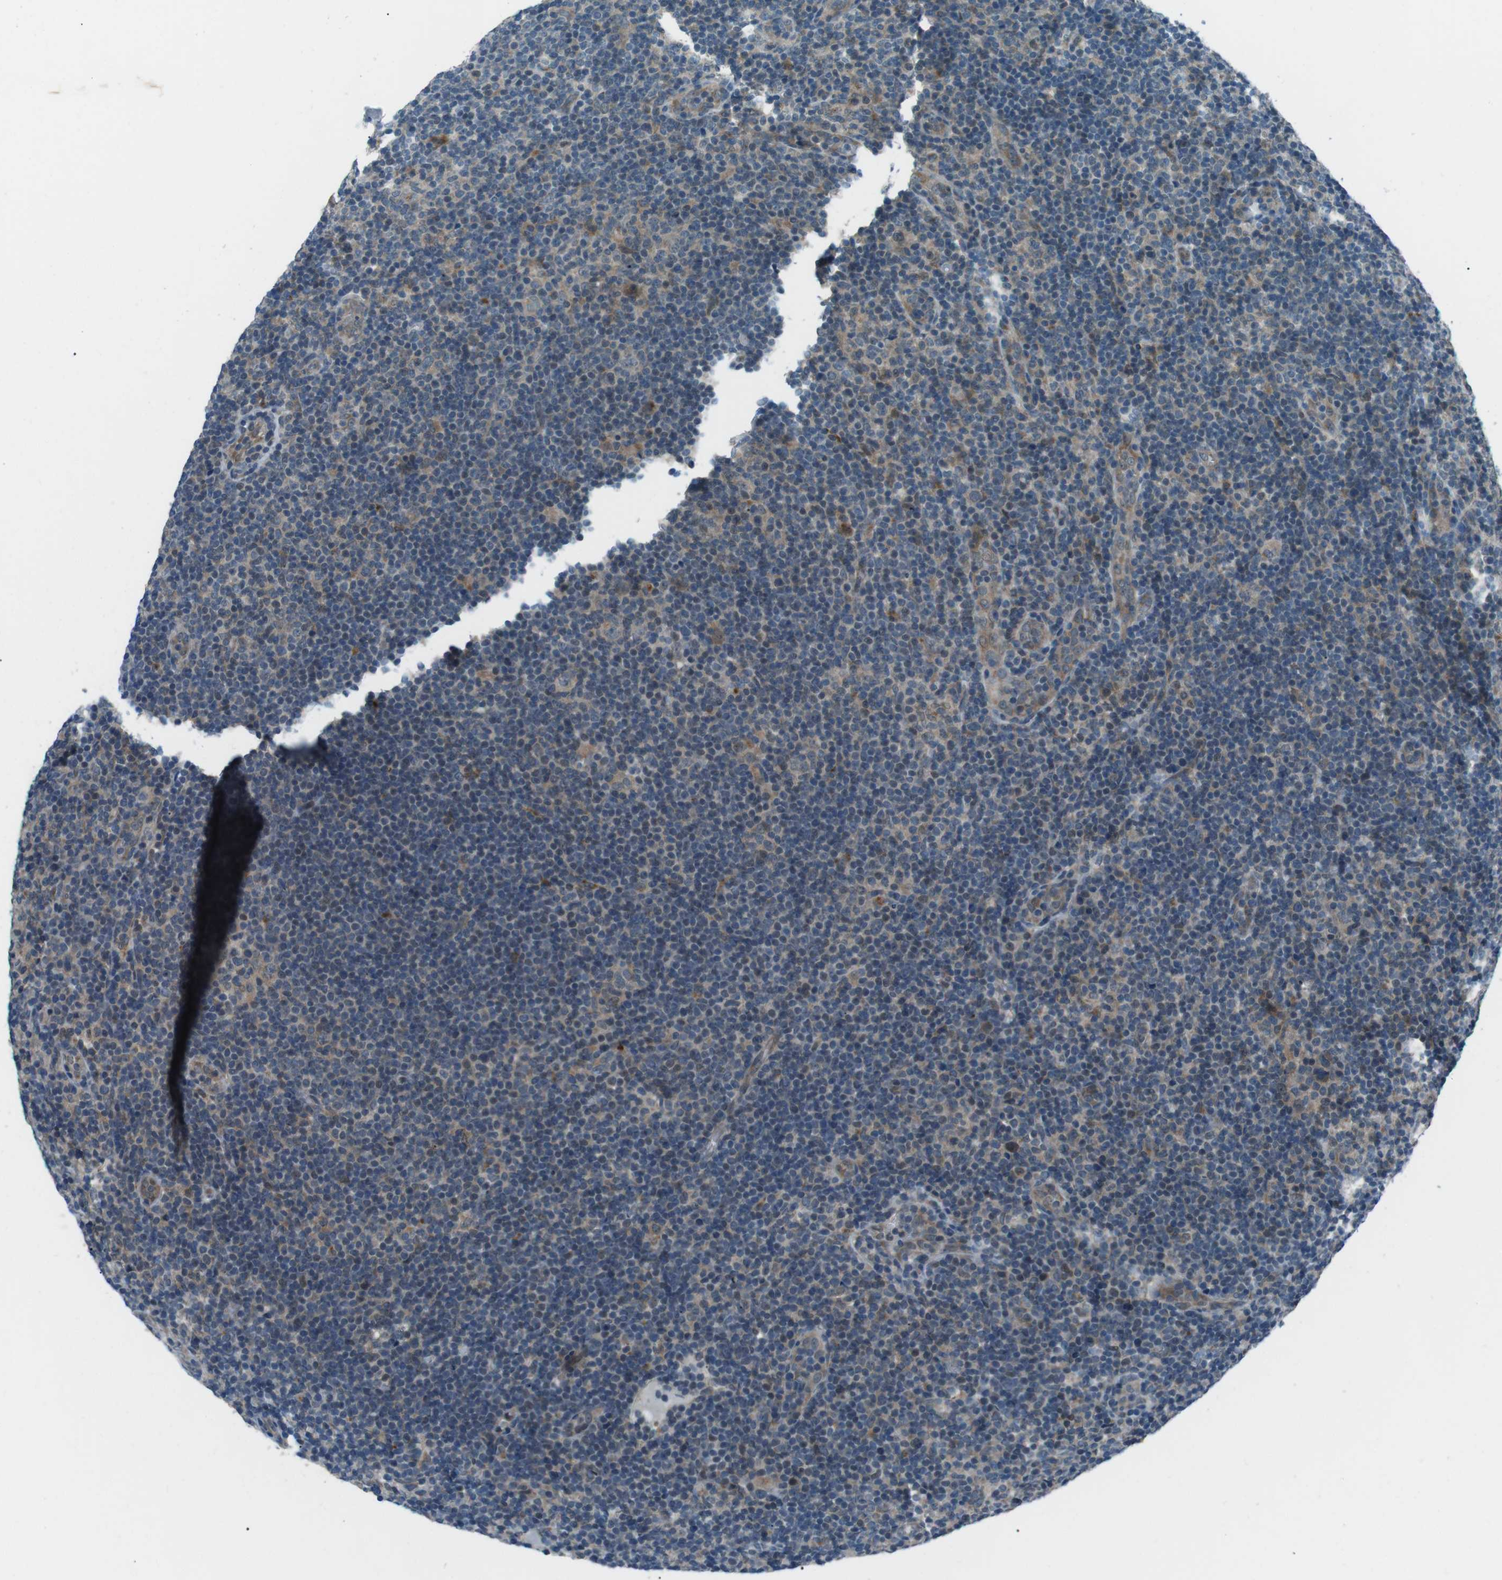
{"staining": {"intensity": "weak", "quantity": "25%-75%", "location": "cytoplasmic/membranous"}, "tissue": "lymphoma", "cell_type": "Tumor cells", "image_type": "cancer", "snomed": [{"axis": "morphology", "description": "Hodgkin's disease, NOS"}, {"axis": "topography", "description": "Lymph node"}], "caption": "A brown stain labels weak cytoplasmic/membranous positivity of a protein in Hodgkin's disease tumor cells.", "gene": "LRIG2", "patient": {"sex": "female", "age": 57}}